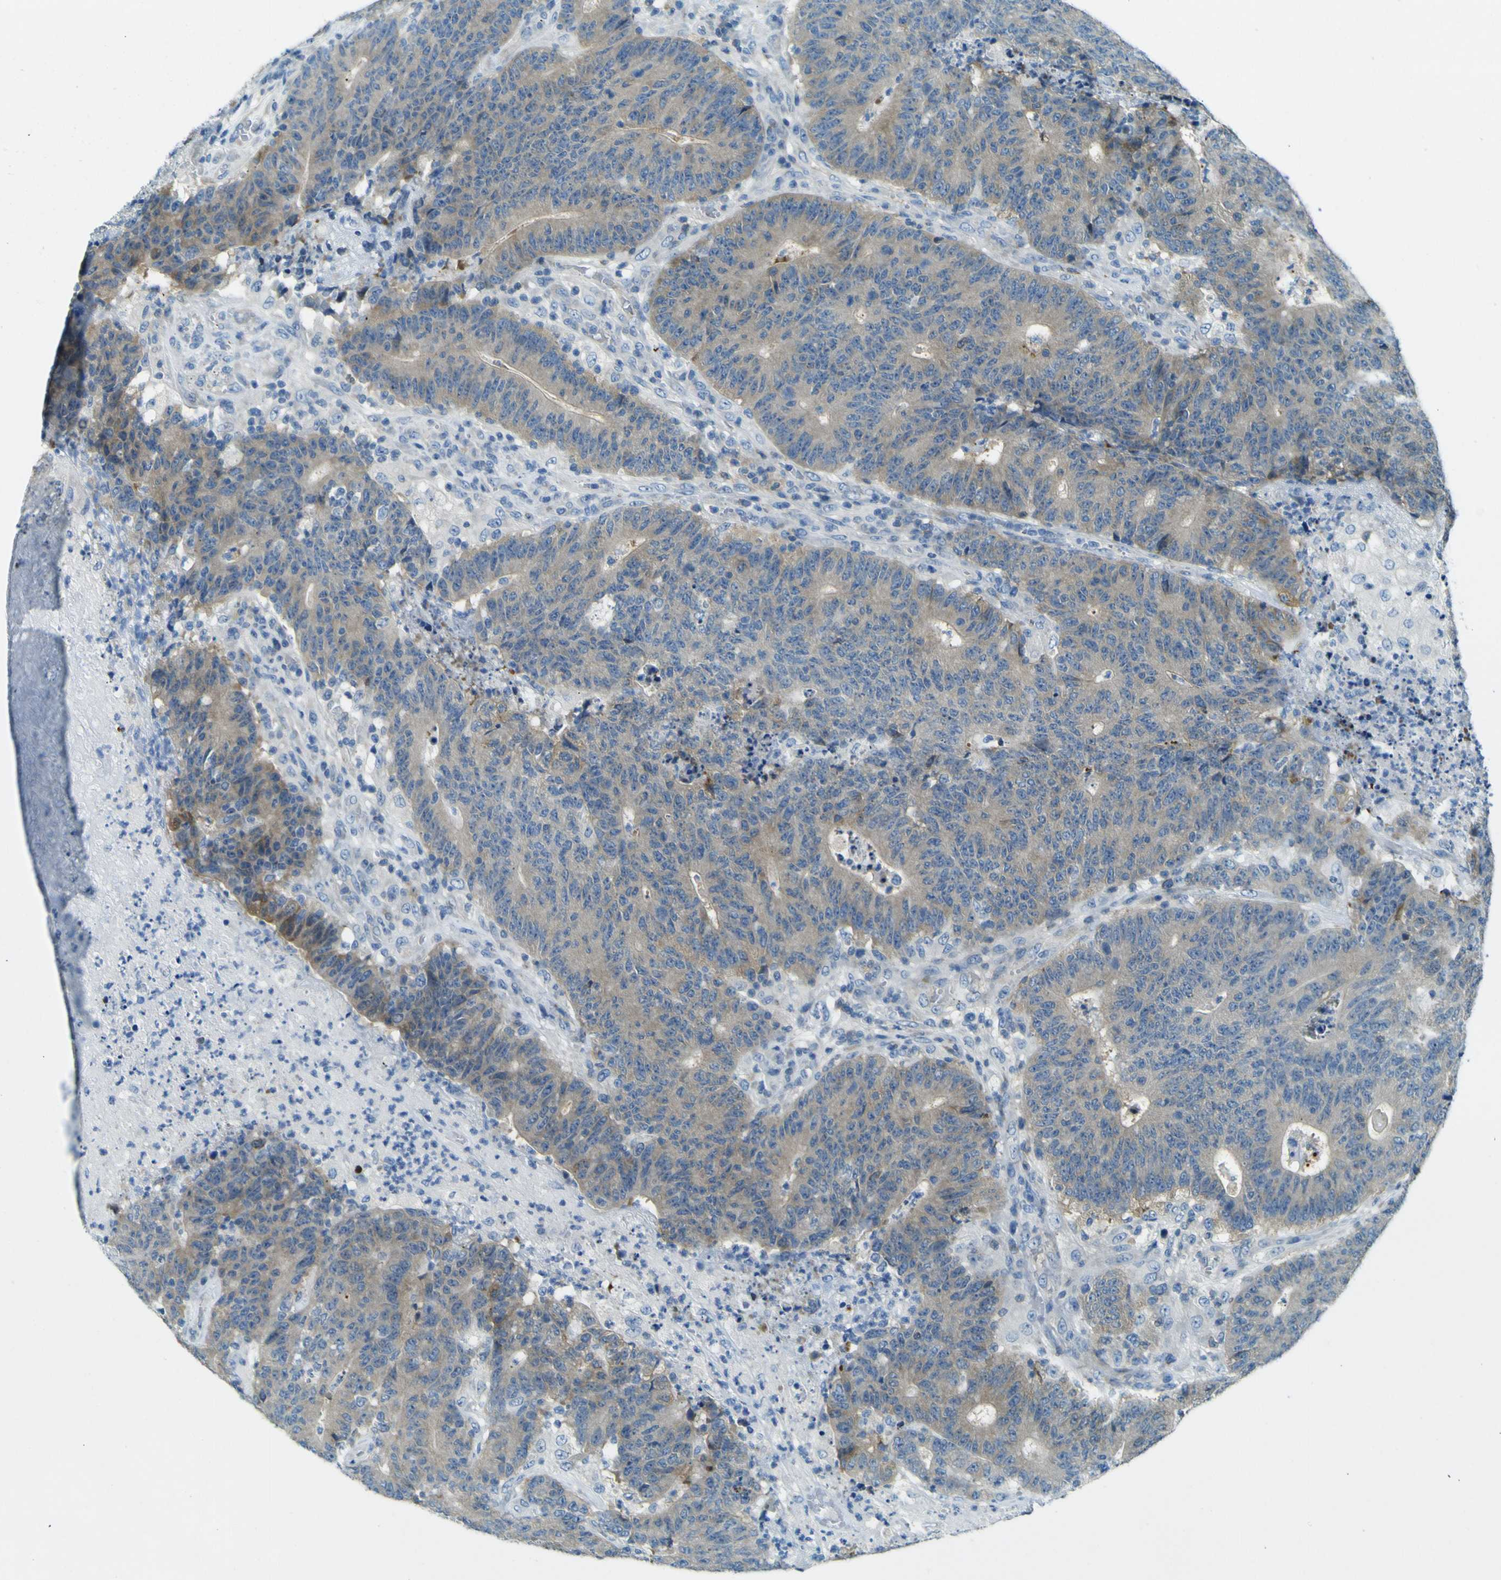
{"staining": {"intensity": "moderate", "quantity": ">75%", "location": "cytoplasmic/membranous"}, "tissue": "colorectal cancer", "cell_type": "Tumor cells", "image_type": "cancer", "snomed": [{"axis": "morphology", "description": "Normal tissue, NOS"}, {"axis": "morphology", "description": "Adenocarcinoma, NOS"}, {"axis": "topography", "description": "Colon"}], "caption": "Immunohistochemistry (IHC) histopathology image of neoplastic tissue: human colorectal cancer (adenocarcinoma) stained using IHC reveals medium levels of moderate protein expression localized specifically in the cytoplasmic/membranous of tumor cells, appearing as a cytoplasmic/membranous brown color.", "gene": "SORCS1", "patient": {"sex": "female", "age": 75}}